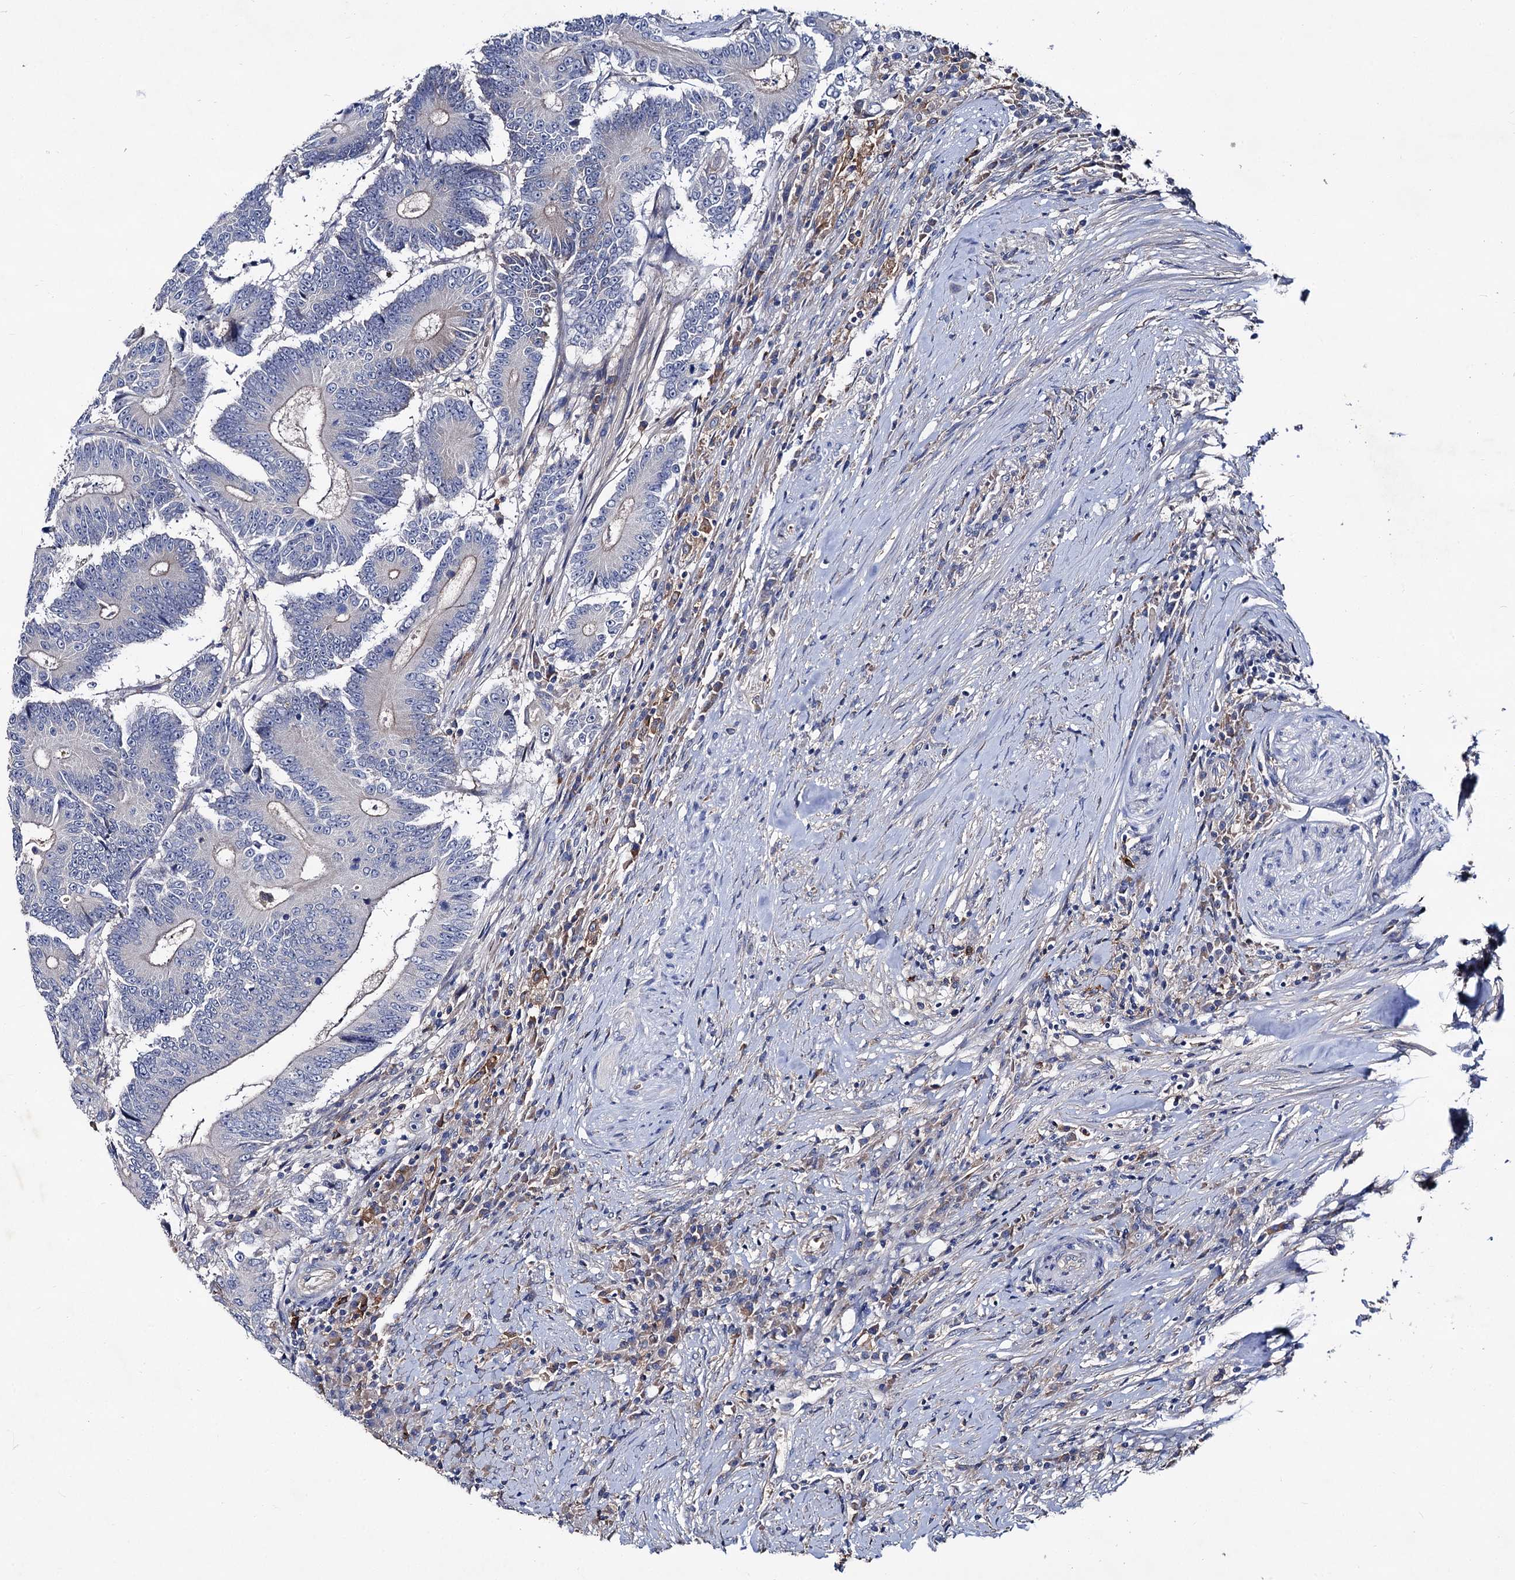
{"staining": {"intensity": "negative", "quantity": "none", "location": "none"}, "tissue": "colorectal cancer", "cell_type": "Tumor cells", "image_type": "cancer", "snomed": [{"axis": "morphology", "description": "Adenocarcinoma, NOS"}, {"axis": "topography", "description": "Colon"}], "caption": "A photomicrograph of human colorectal adenocarcinoma is negative for staining in tumor cells.", "gene": "HVCN1", "patient": {"sex": "male", "age": 83}}